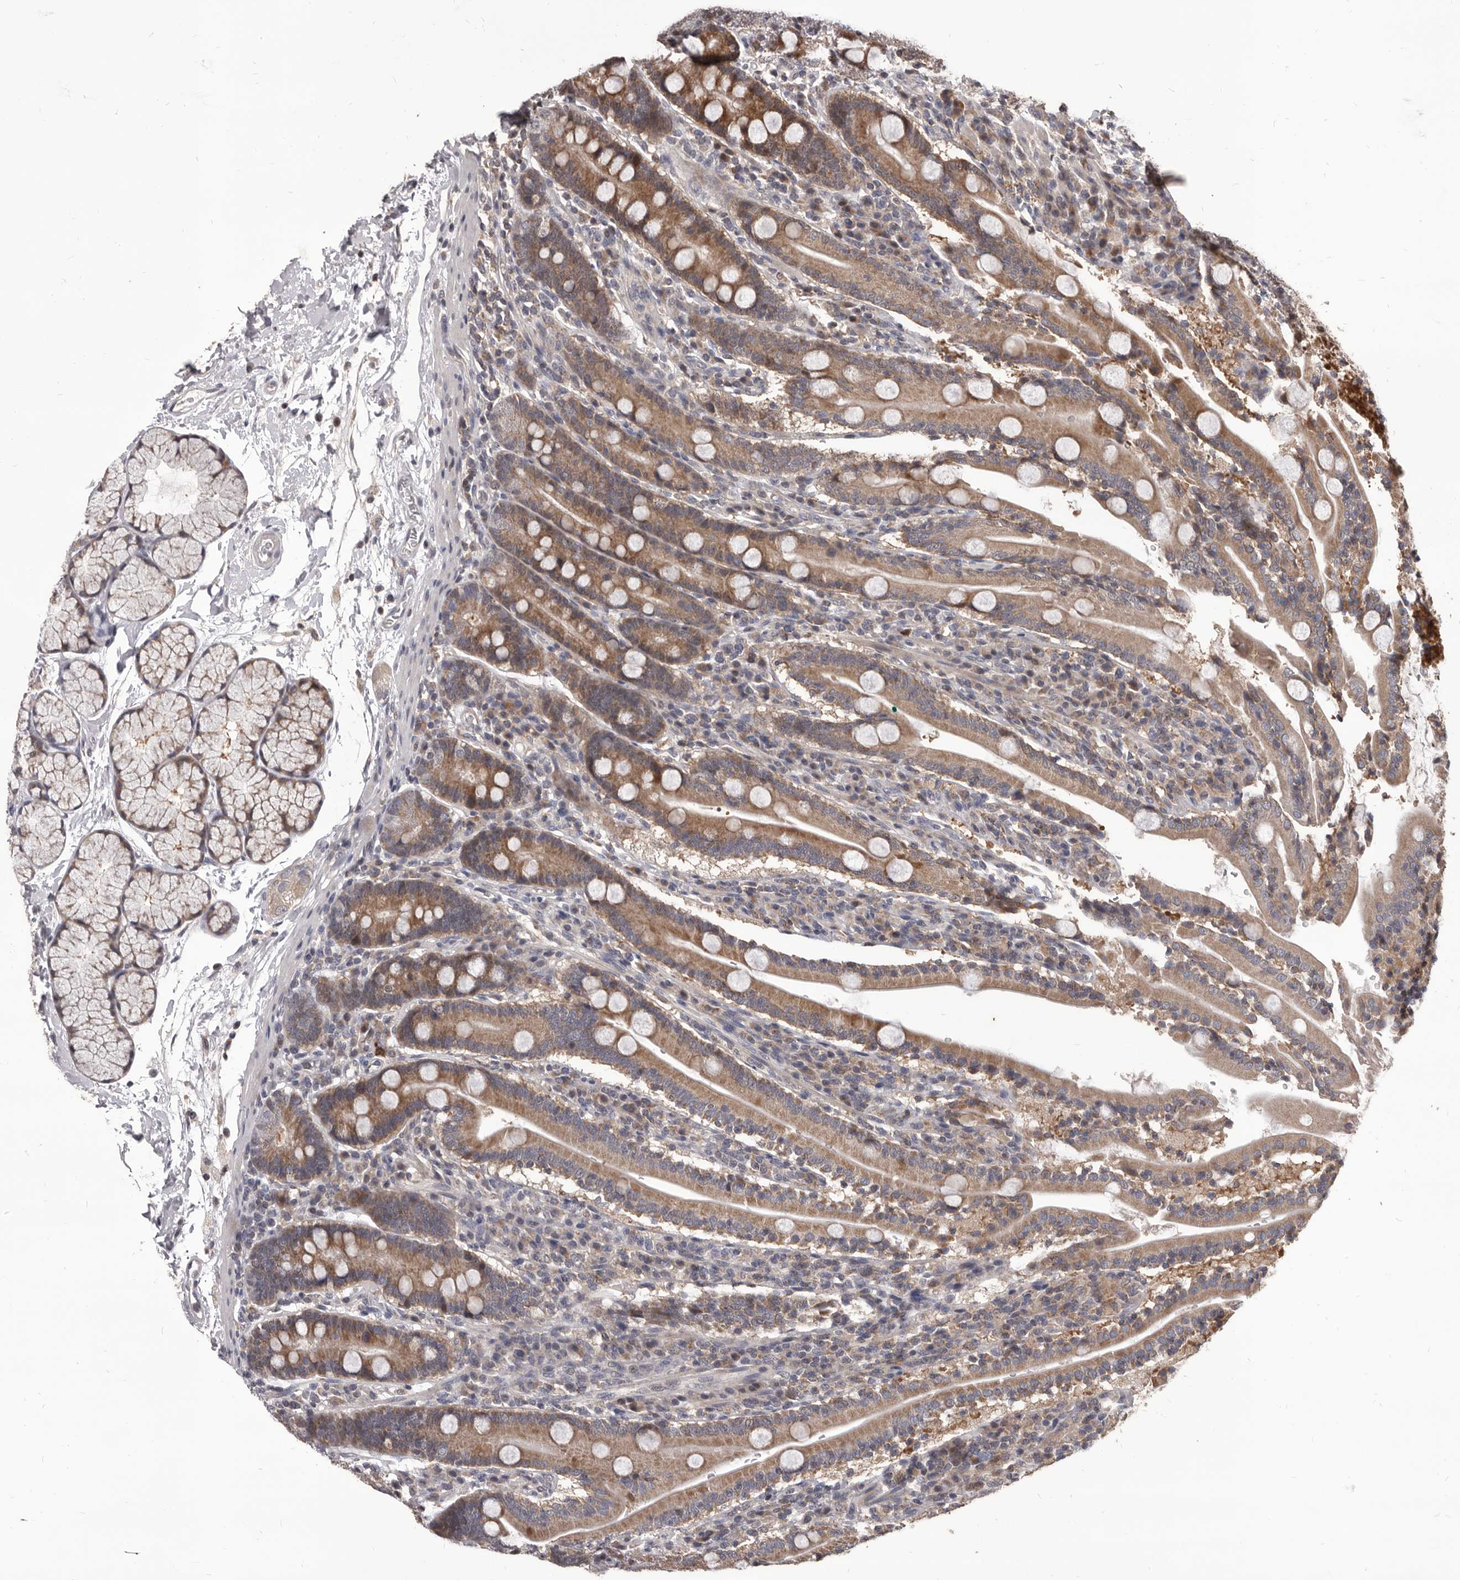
{"staining": {"intensity": "moderate", "quantity": ">75%", "location": "cytoplasmic/membranous"}, "tissue": "duodenum", "cell_type": "Glandular cells", "image_type": "normal", "snomed": [{"axis": "morphology", "description": "Normal tissue, NOS"}, {"axis": "topography", "description": "Duodenum"}], "caption": "A photomicrograph of human duodenum stained for a protein exhibits moderate cytoplasmic/membranous brown staining in glandular cells.", "gene": "MAP3K14", "patient": {"sex": "male", "age": 35}}